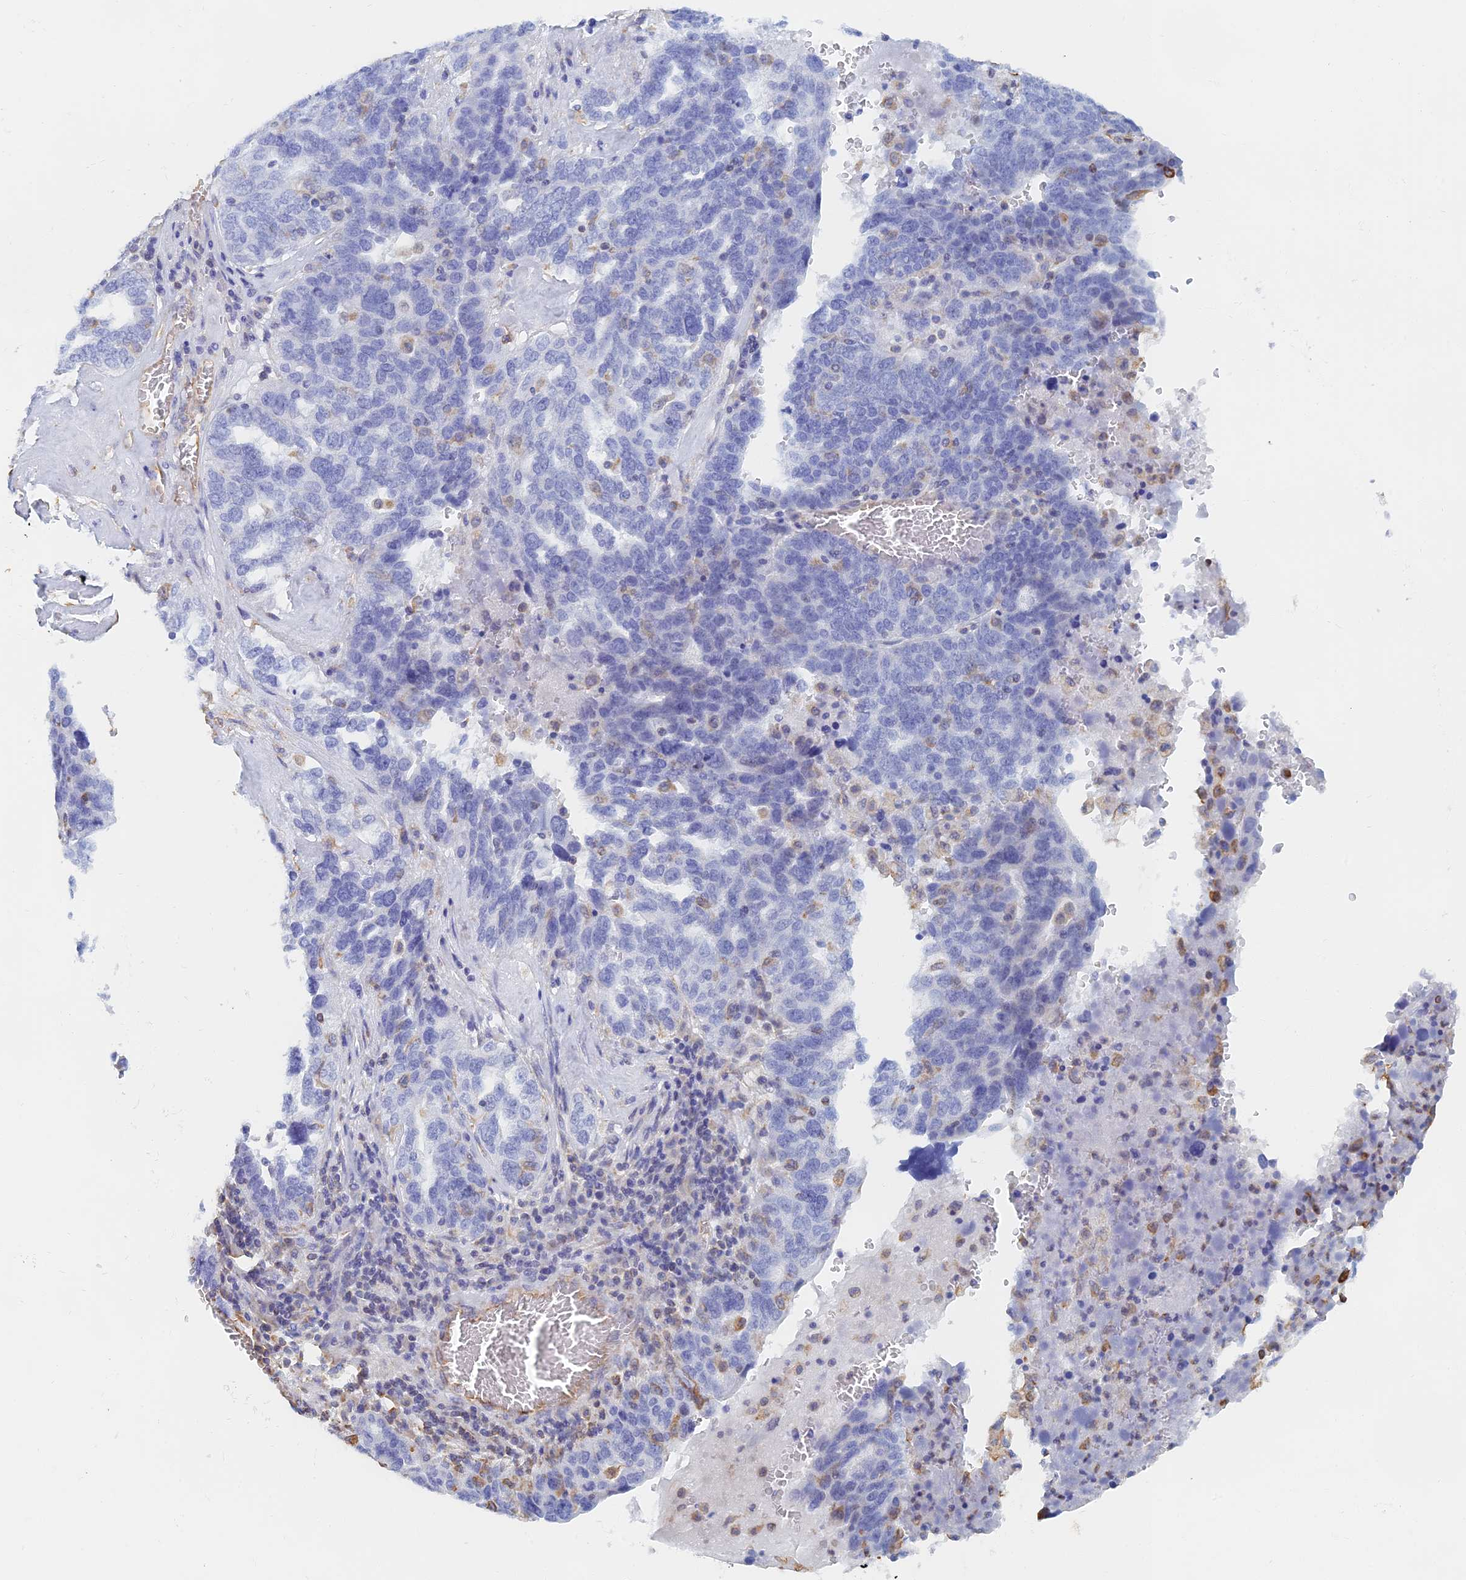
{"staining": {"intensity": "negative", "quantity": "none", "location": "none"}, "tissue": "ovarian cancer", "cell_type": "Tumor cells", "image_type": "cancer", "snomed": [{"axis": "morphology", "description": "Cystadenocarcinoma, serous, NOS"}, {"axis": "topography", "description": "Ovary"}], "caption": "The image displays no significant staining in tumor cells of serous cystadenocarcinoma (ovarian). (Immunohistochemistry, brightfield microscopy, high magnification).", "gene": "RMC1", "patient": {"sex": "female", "age": 59}}